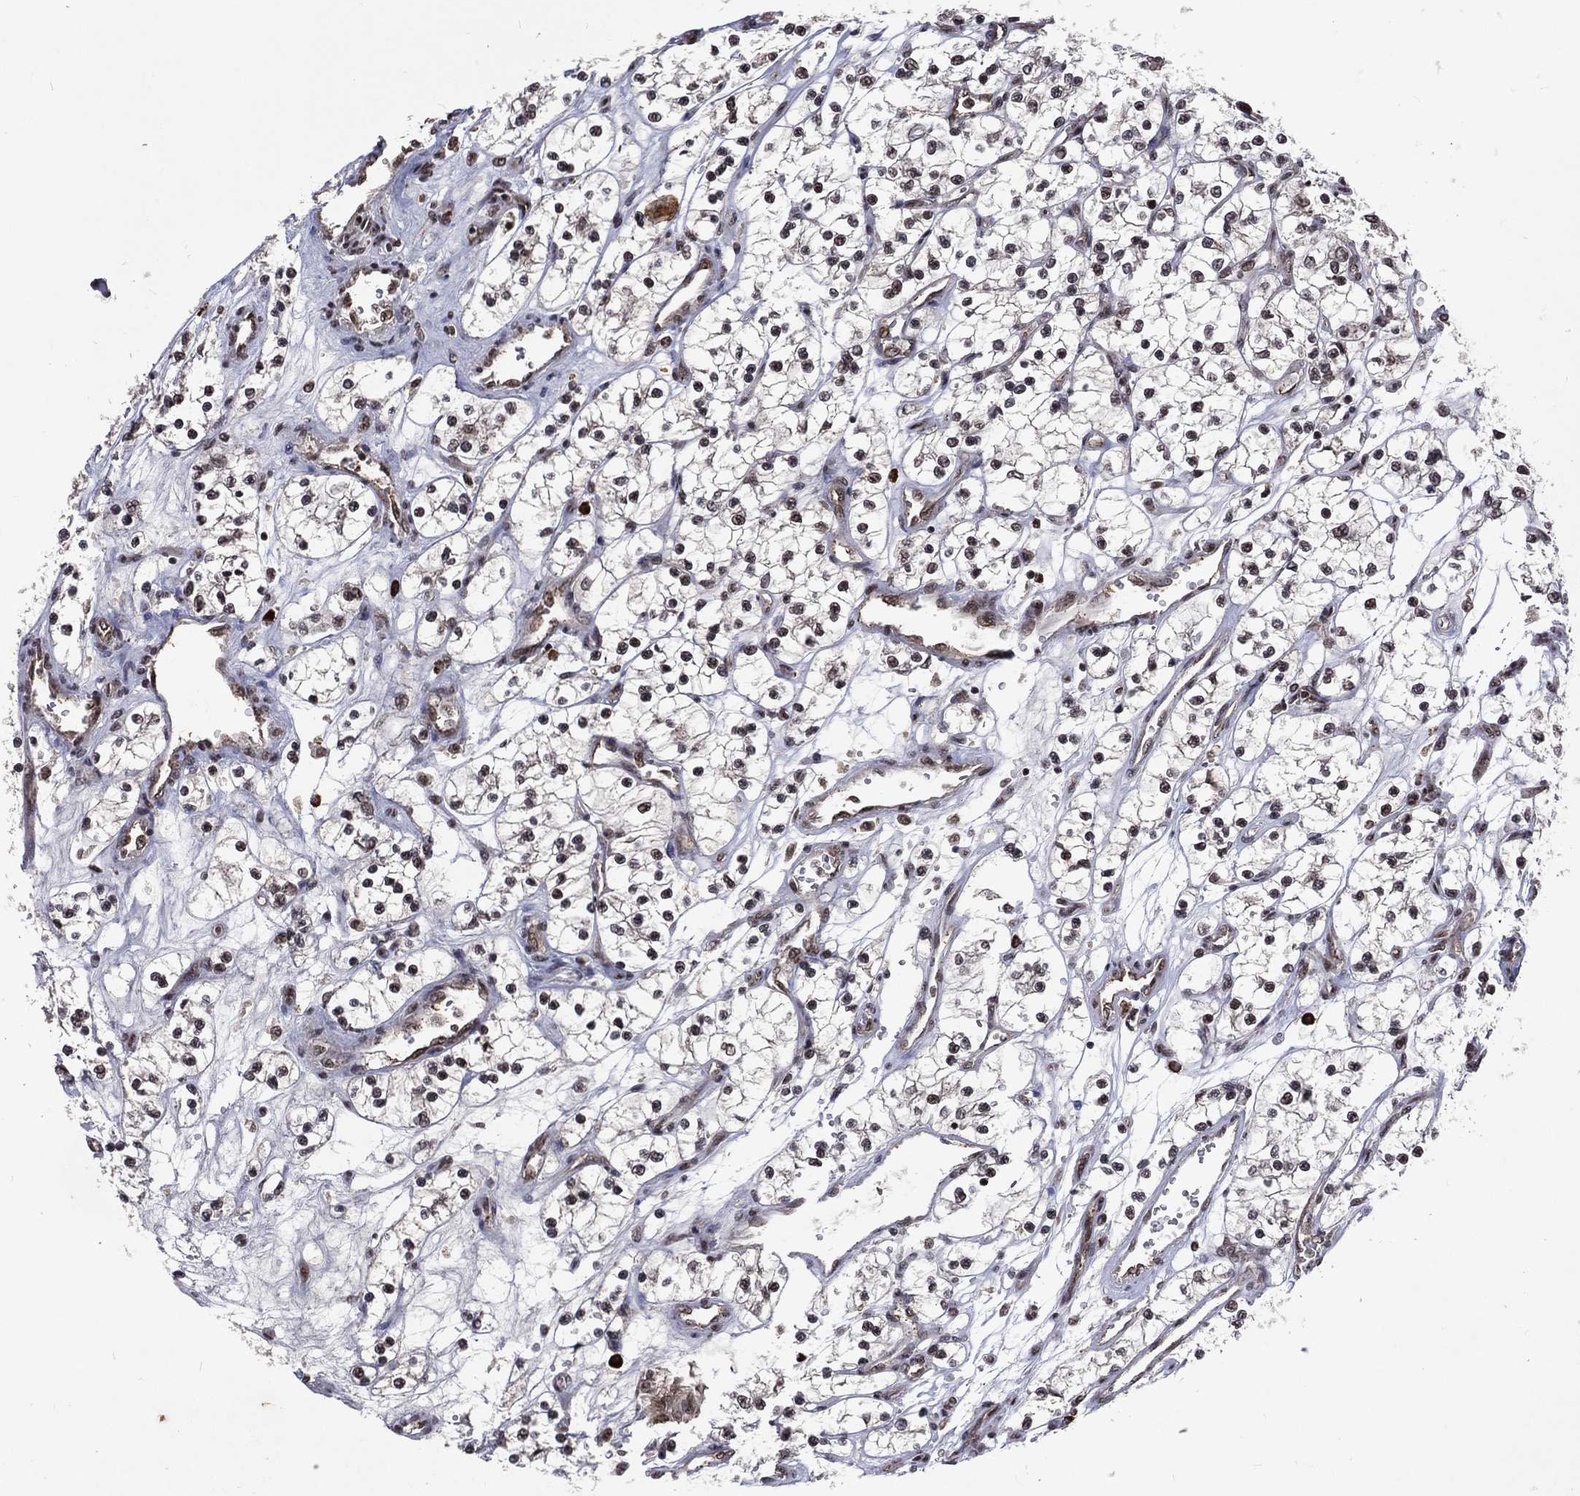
{"staining": {"intensity": "moderate", "quantity": "25%-75%", "location": "nuclear"}, "tissue": "renal cancer", "cell_type": "Tumor cells", "image_type": "cancer", "snomed": [{"axis": "morphology", "description": "Adenocarcinoma, NOS"}, {"axis": "topography", "description": "Kidney"}], "caption": "Protein staining displays moderate nuclear positivity in about 25%-75% of tumor cells in renal cancer.", "gene": "DMAP1", "patient": {"sex": "female", "age": 69}}